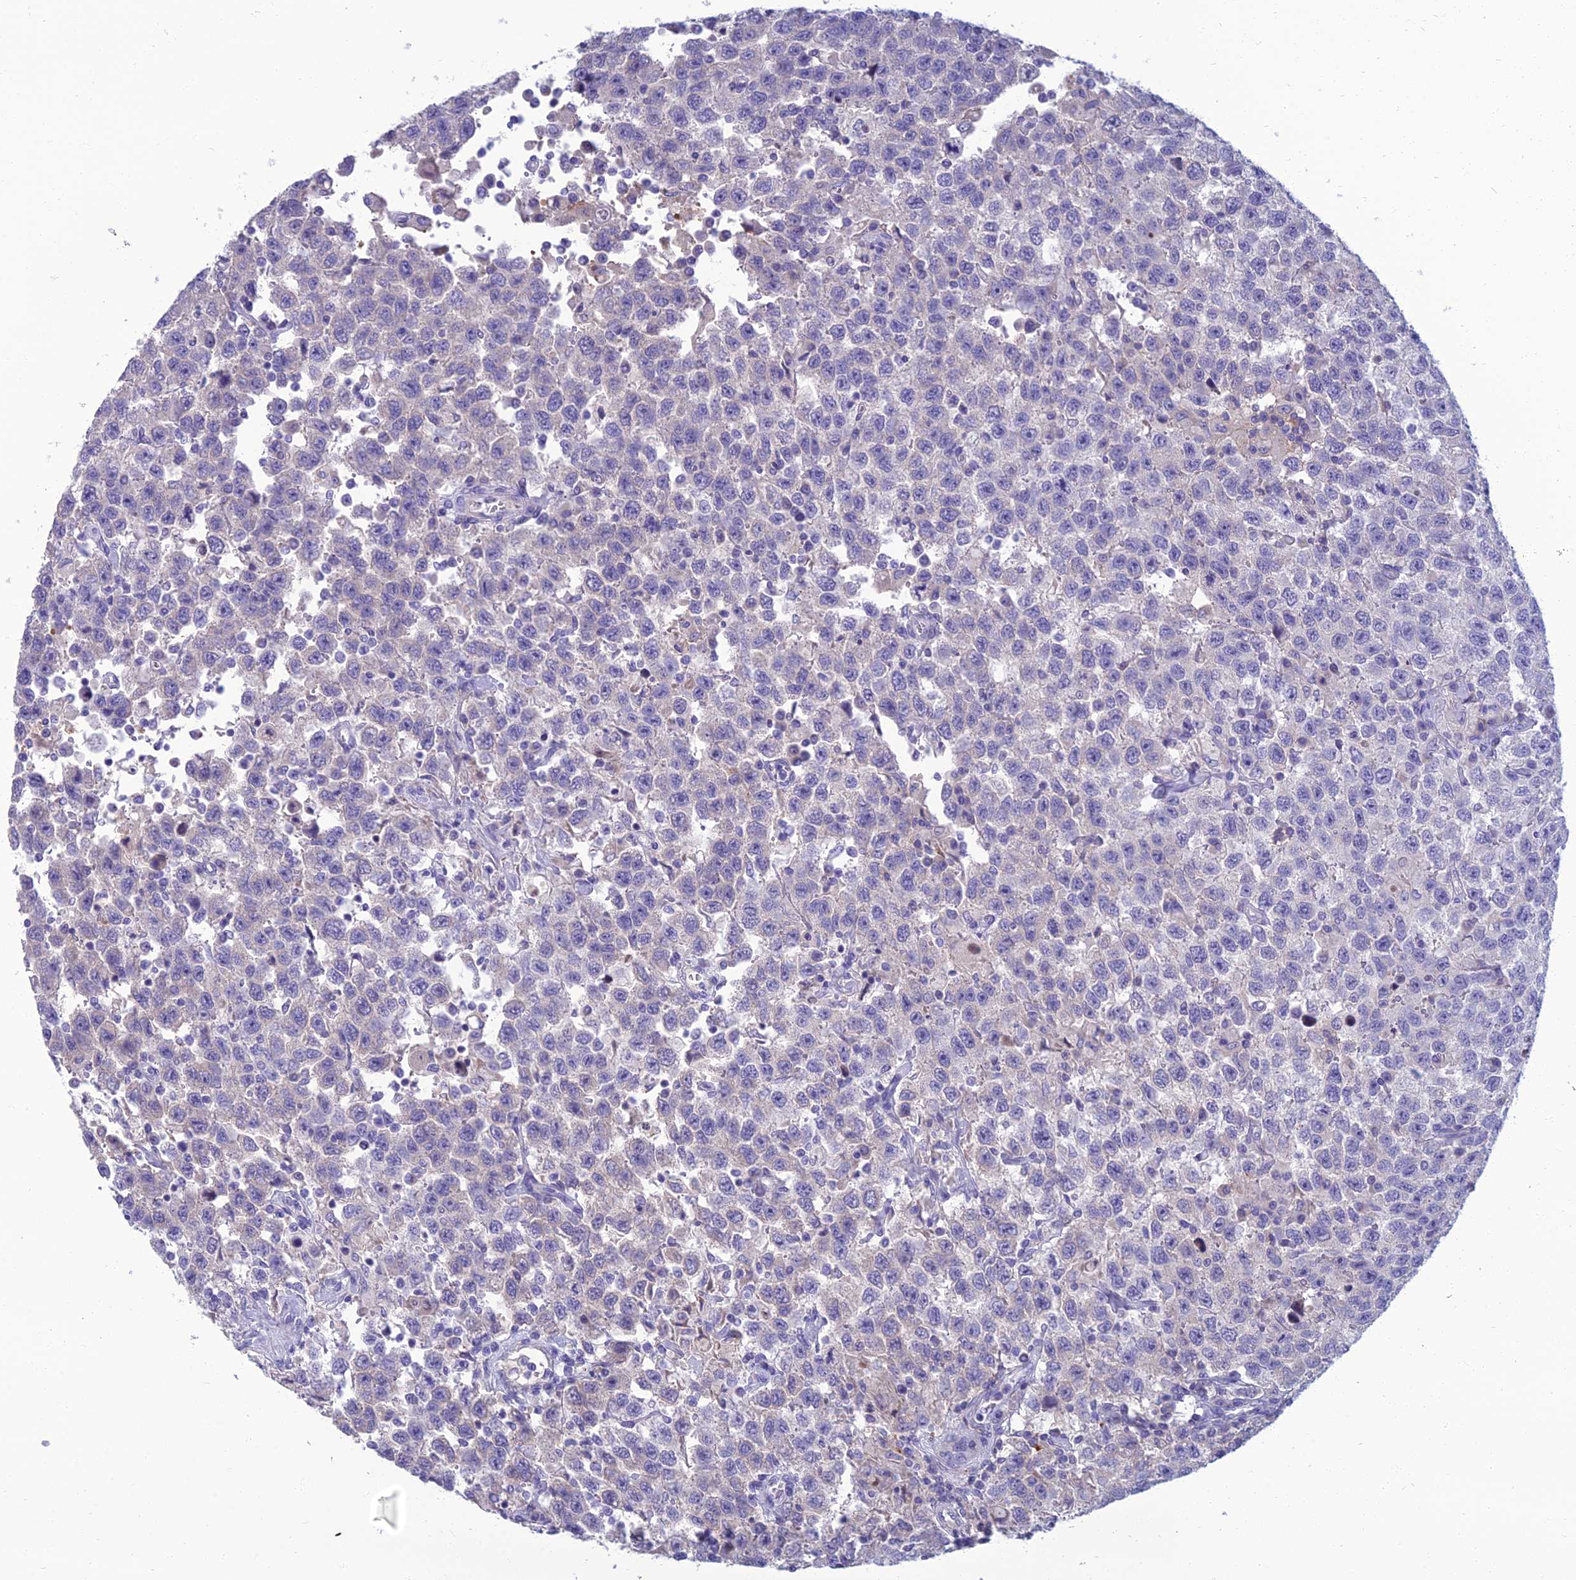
{"staining": {"intensity": "negative", "quantity": "none", "location": "none"}, "tissue": "testis cancer", "cell_type": "Tumor cells", "image_type": "cancer", "snomed": [{"axis": "morphology", "description": "Seminoma, NOS"}, {"axis": "topography", "description": "Testis"}], "caption": "Human testis seminoma stained for a protein using immunohistochemistry displays no expression in tumor cells.", "gene": "SPTLC3", "patient": {"sex": "male", "age": 41}}